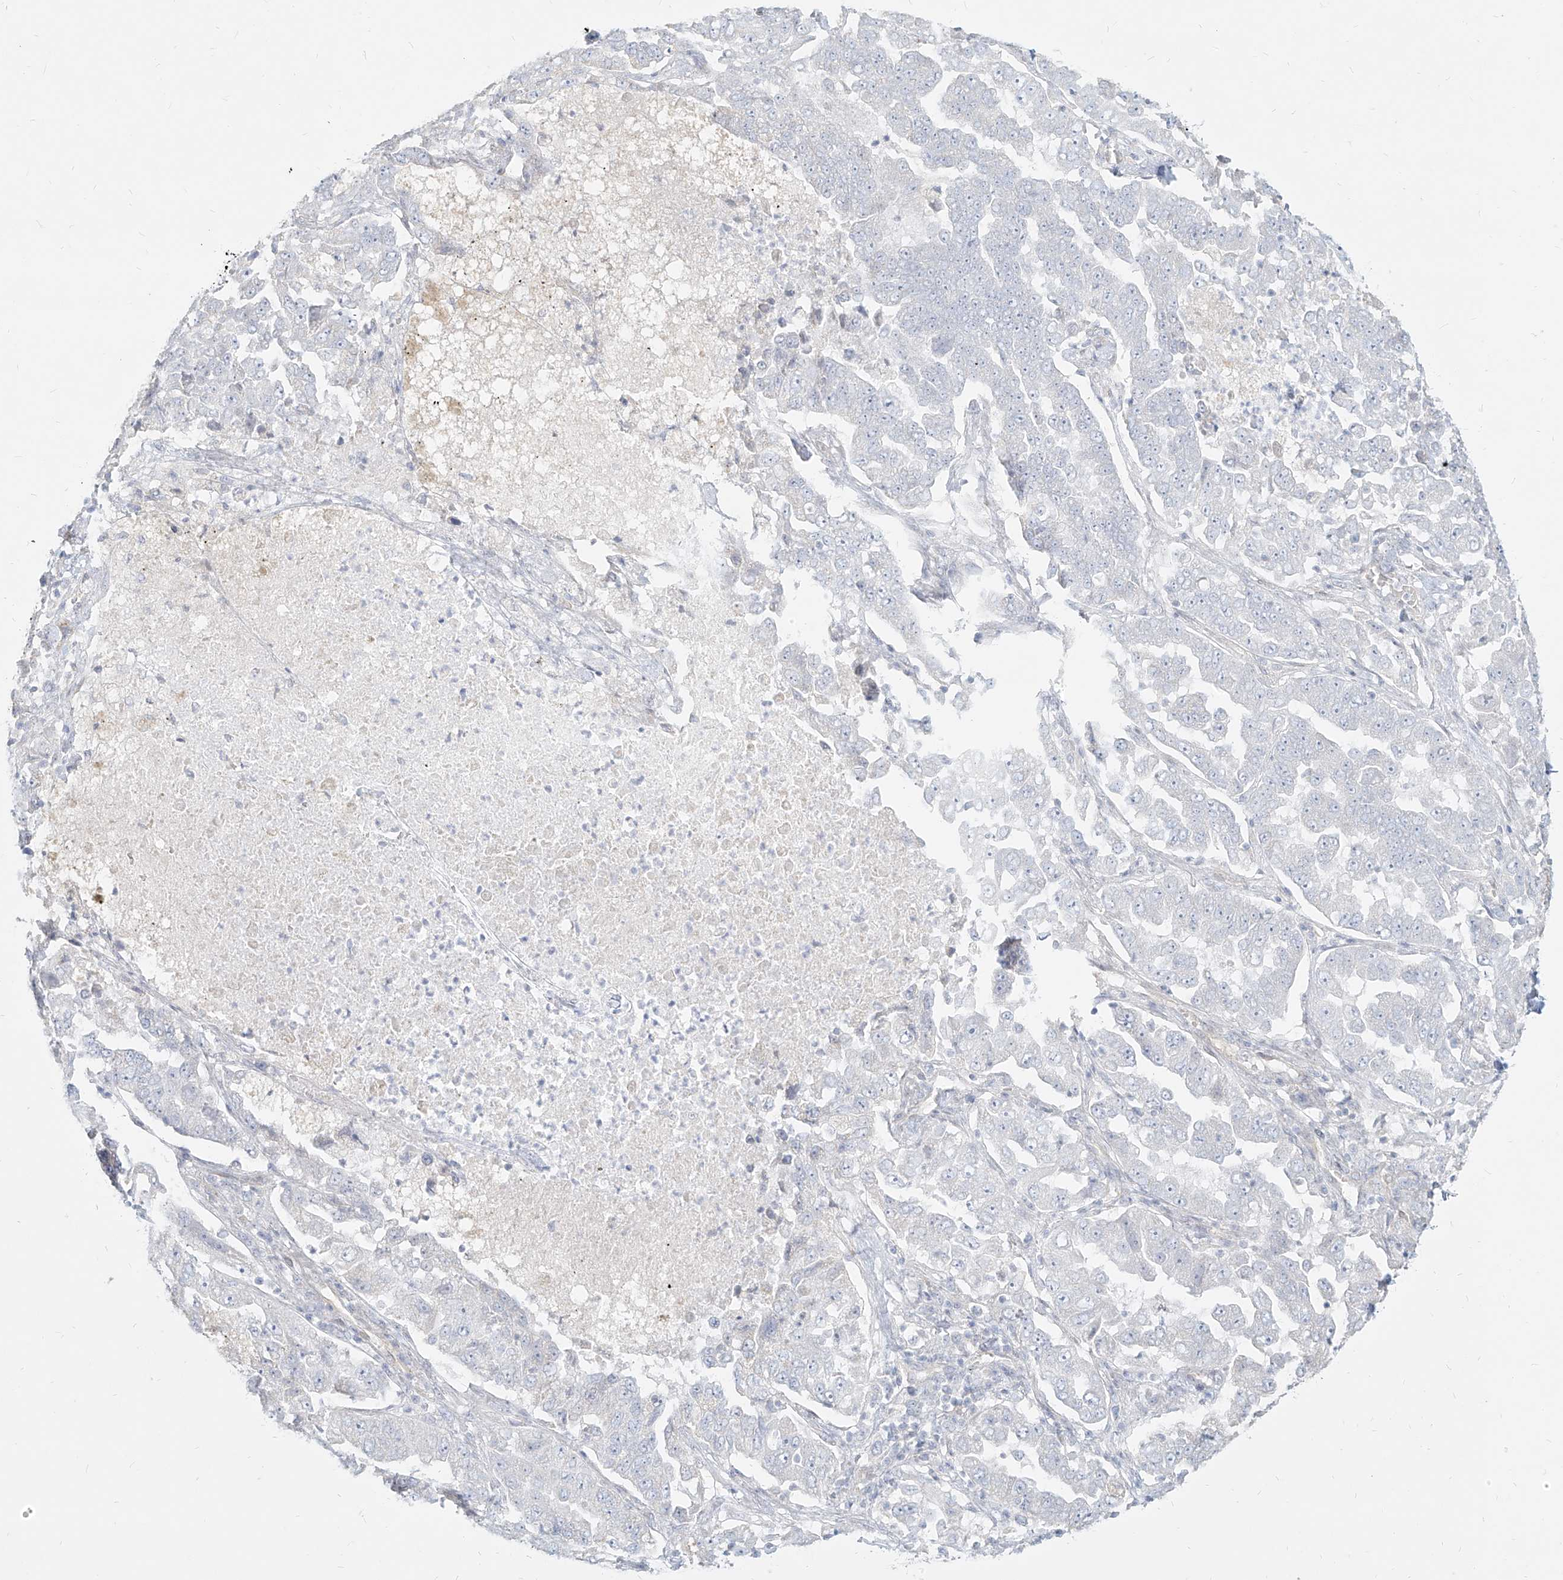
{"staining": {"intensity": "negative", "quantity": "none", "location": "none"}, "tissue": "lung cancer", "cell_type": "Tumor cells", "image_type": "cancer", "snomed": [{"axis": "morphology", "description": "Adenocarcinoma, NOS"}, {"axis": "topography", "description": "Lung"}], "caption": "A photomicrograph of human lung cancer (adenocarcinoma) is negative for staining in tumor cells.", "gene": "ITPKB", "patient": {"sex": "female", "age": 51}}